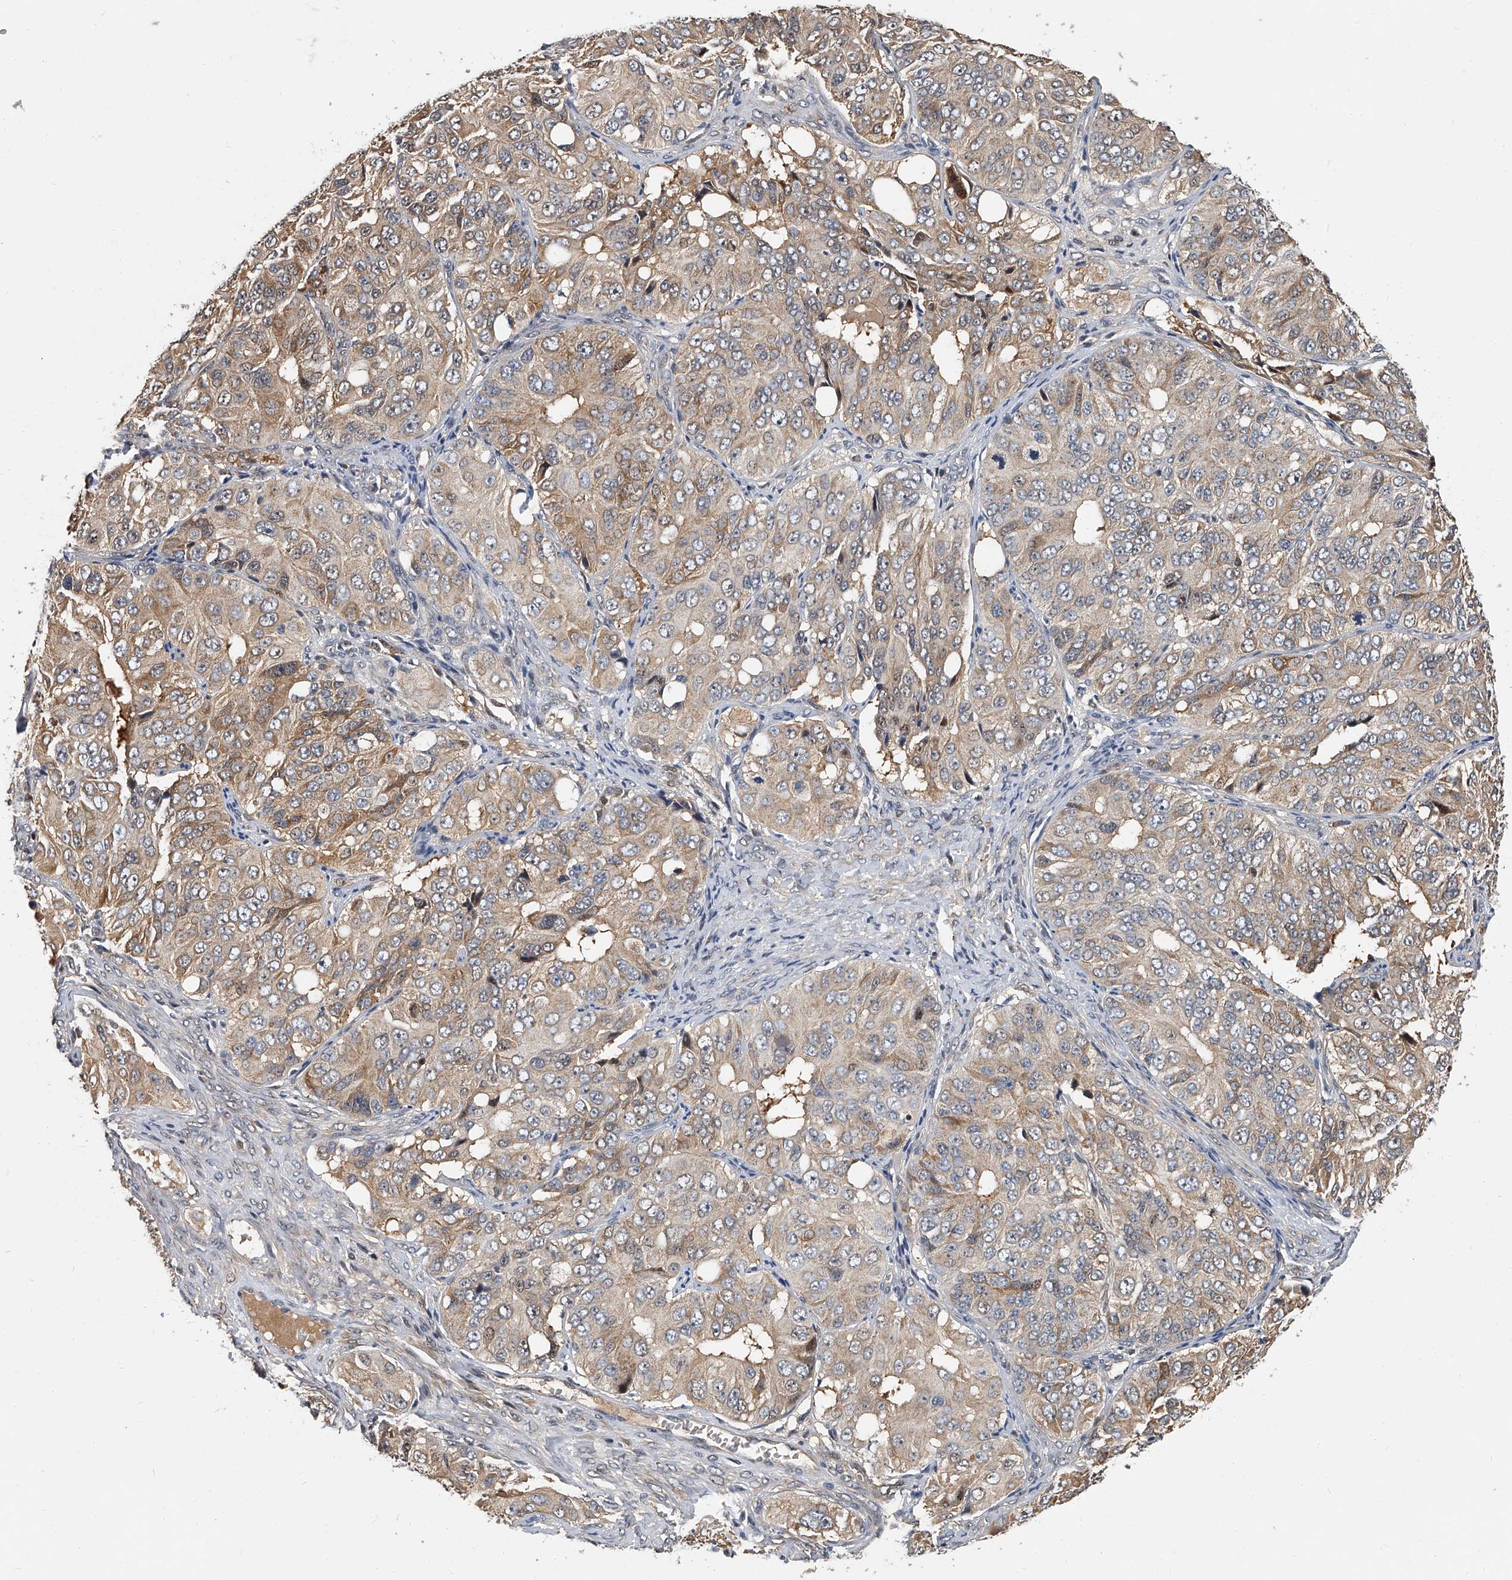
{"staining": {"intensity": "weak", "quantity": ">75%", "location": "cytoplasmic/membranous"}, "tissue": "ovarian cancer", "cell_type": "Tumor cells", "image_type": "cancer", "snomed": [{"axis": "morphology", "description": "Carcinoma, endometroid"}, {"axis": "topography", "description": "Ovary"}], "caption": "Immunohistochemical staining of ovarian cancer exhibits low levels of weak cytoplasmic/membranous positivity in about >75% of tumor cells.", "gene": "CD200", "patient": {"sex": "female", "age": 51}}